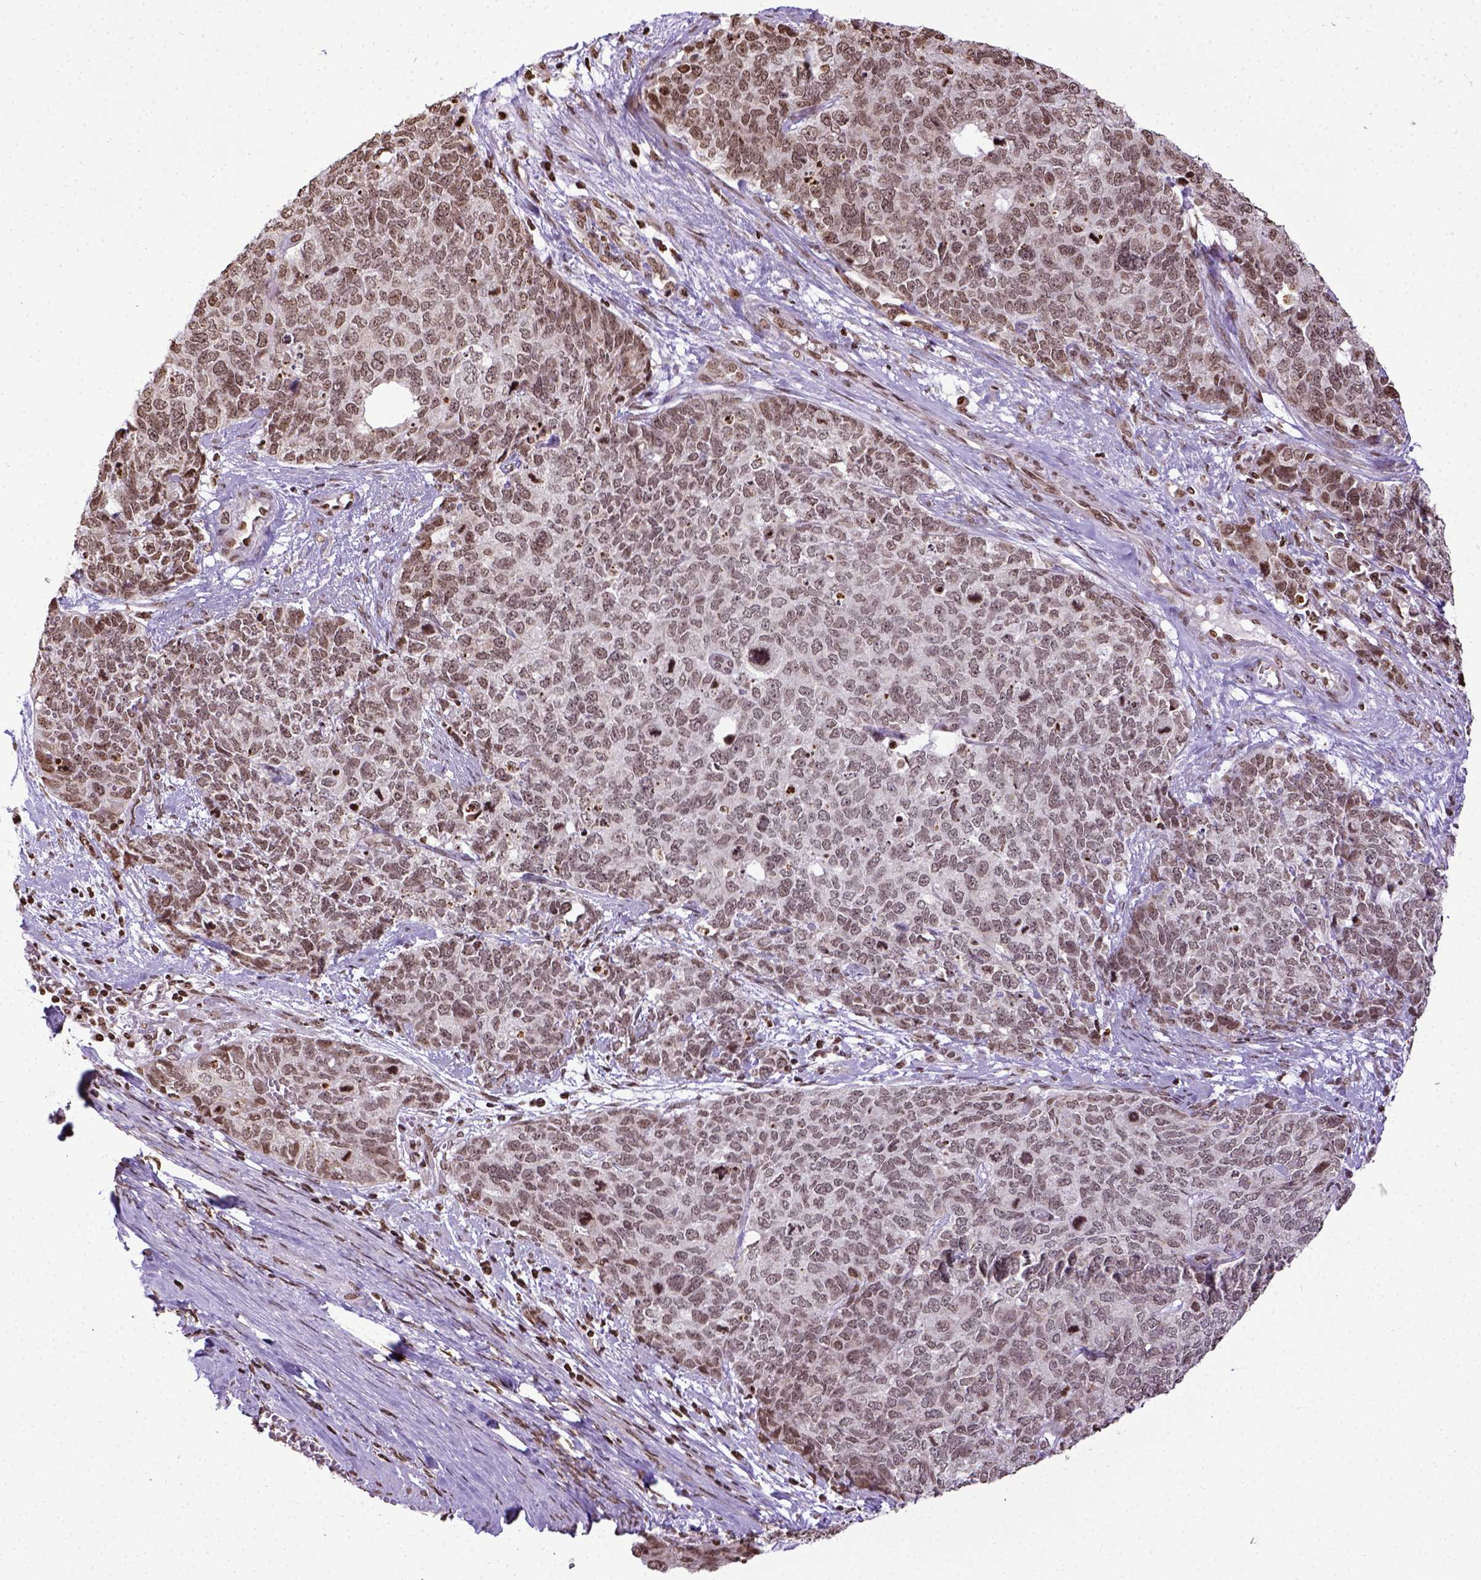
{"staining": {"intensity": "weak", "quantity": "25%-75%", "location": "nuclear"}, "tissue": "cervical cancer", "cell_type": "Tumor cells", "image_type": "cancer", "snomed": [{"axis": "morphology", "description": "Squamous cell carcinoma, NOS"}, {"axis": "topography", "description": "Cervix"}], "caption": "DAB (3,3'-diaminobenzidine) immunohistochemical staining of cervical cancer displays weak nuclear protein positivity in about 25%-75% of tumor cells. Using DAB (brown) and hematoxylin (blue) stains, captured at high magnification using brightfield microscopy.", "gene": "ZNF75D", "patient": {"sex": "female", "age": 63}}